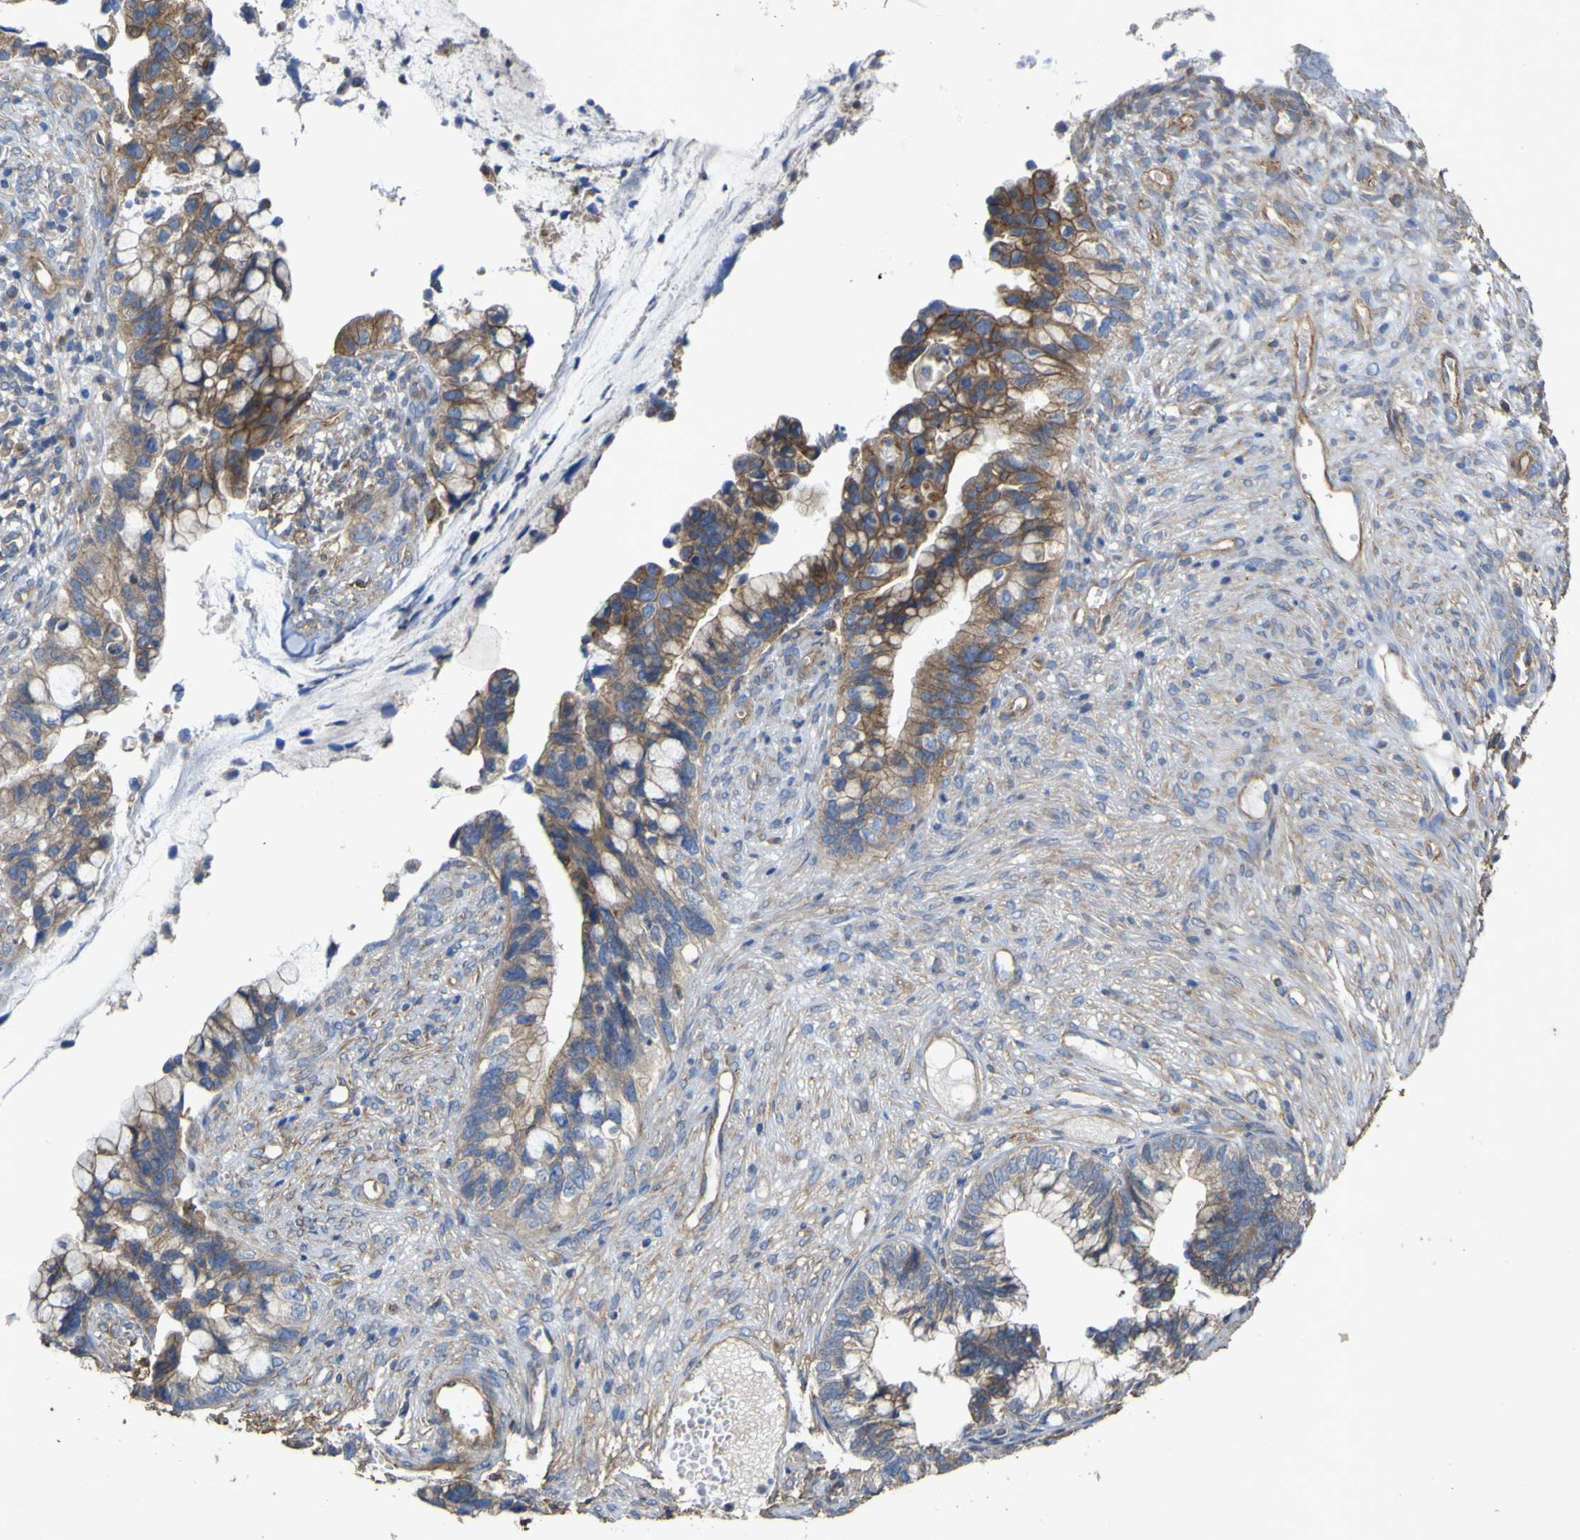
{"staining": {"intensity": "moderate", "quantity": ">75%", "location": "cytoplasmic/membranous"}, "tissue": "cervical cancer", "cell_type": "Tumor cells", "image_type": "cancer", "snomed": [{"axis": "morphology", "description": "Adenocarcinoma, NOS"}, {"axis": "topography", "description": "Cervix"}], "caption": "This histopathology image demonstrates immunohistochemistry (IHC) staining of cervical cancer (adenocarcinoma), with medium moderate cytoplasmic/membranous staining in about >75% of tumor cells.", "gene": "TNFSF15", "patient": {"sex": "female", "age": 44}}